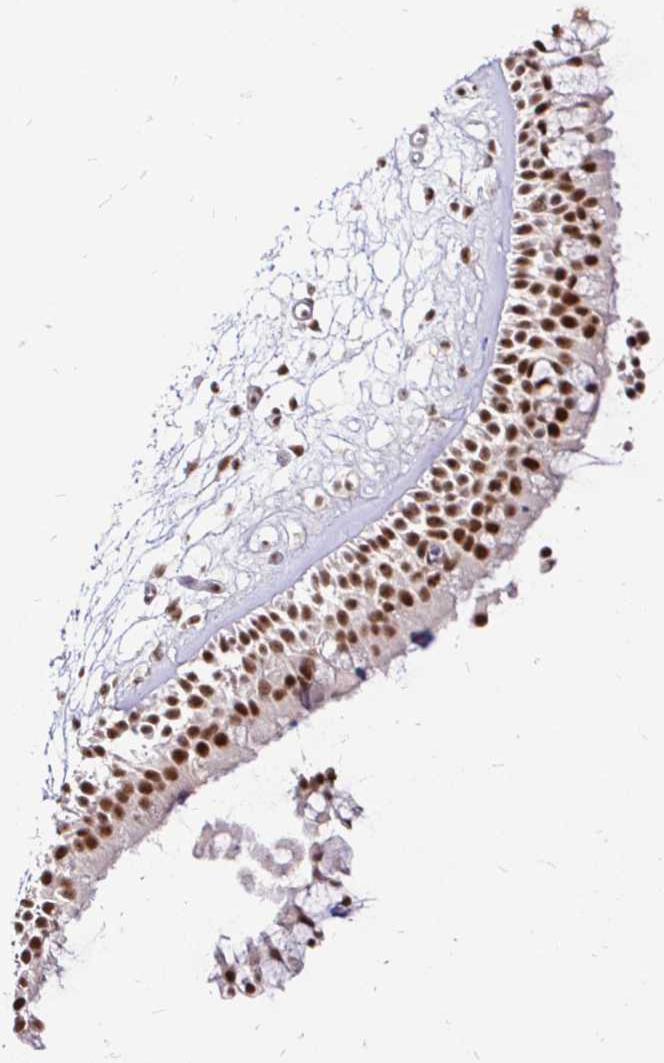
{"staining": {"intensity": "strong", "quantity": ">75%", "location": "nuclear"}, "tissue": "nasopharynx", "cell_type": "Respiratory epithelial cells", "image_type": "normal", "snomed": [{"axis": "morphology", "description": "Normal tissue, NOS"}, {"axis": "topography", "description": "Nasopharynx"}], "caption": "Protein expression analysis of normal nasopharynx shows strong nuclear staining in about >75% of respiratory epithelial cells. (Brightfield microscopy of DAB IHC at high magnification).", "gene": "SIN3A", "patient": {"sex": "female", "age": 70}}